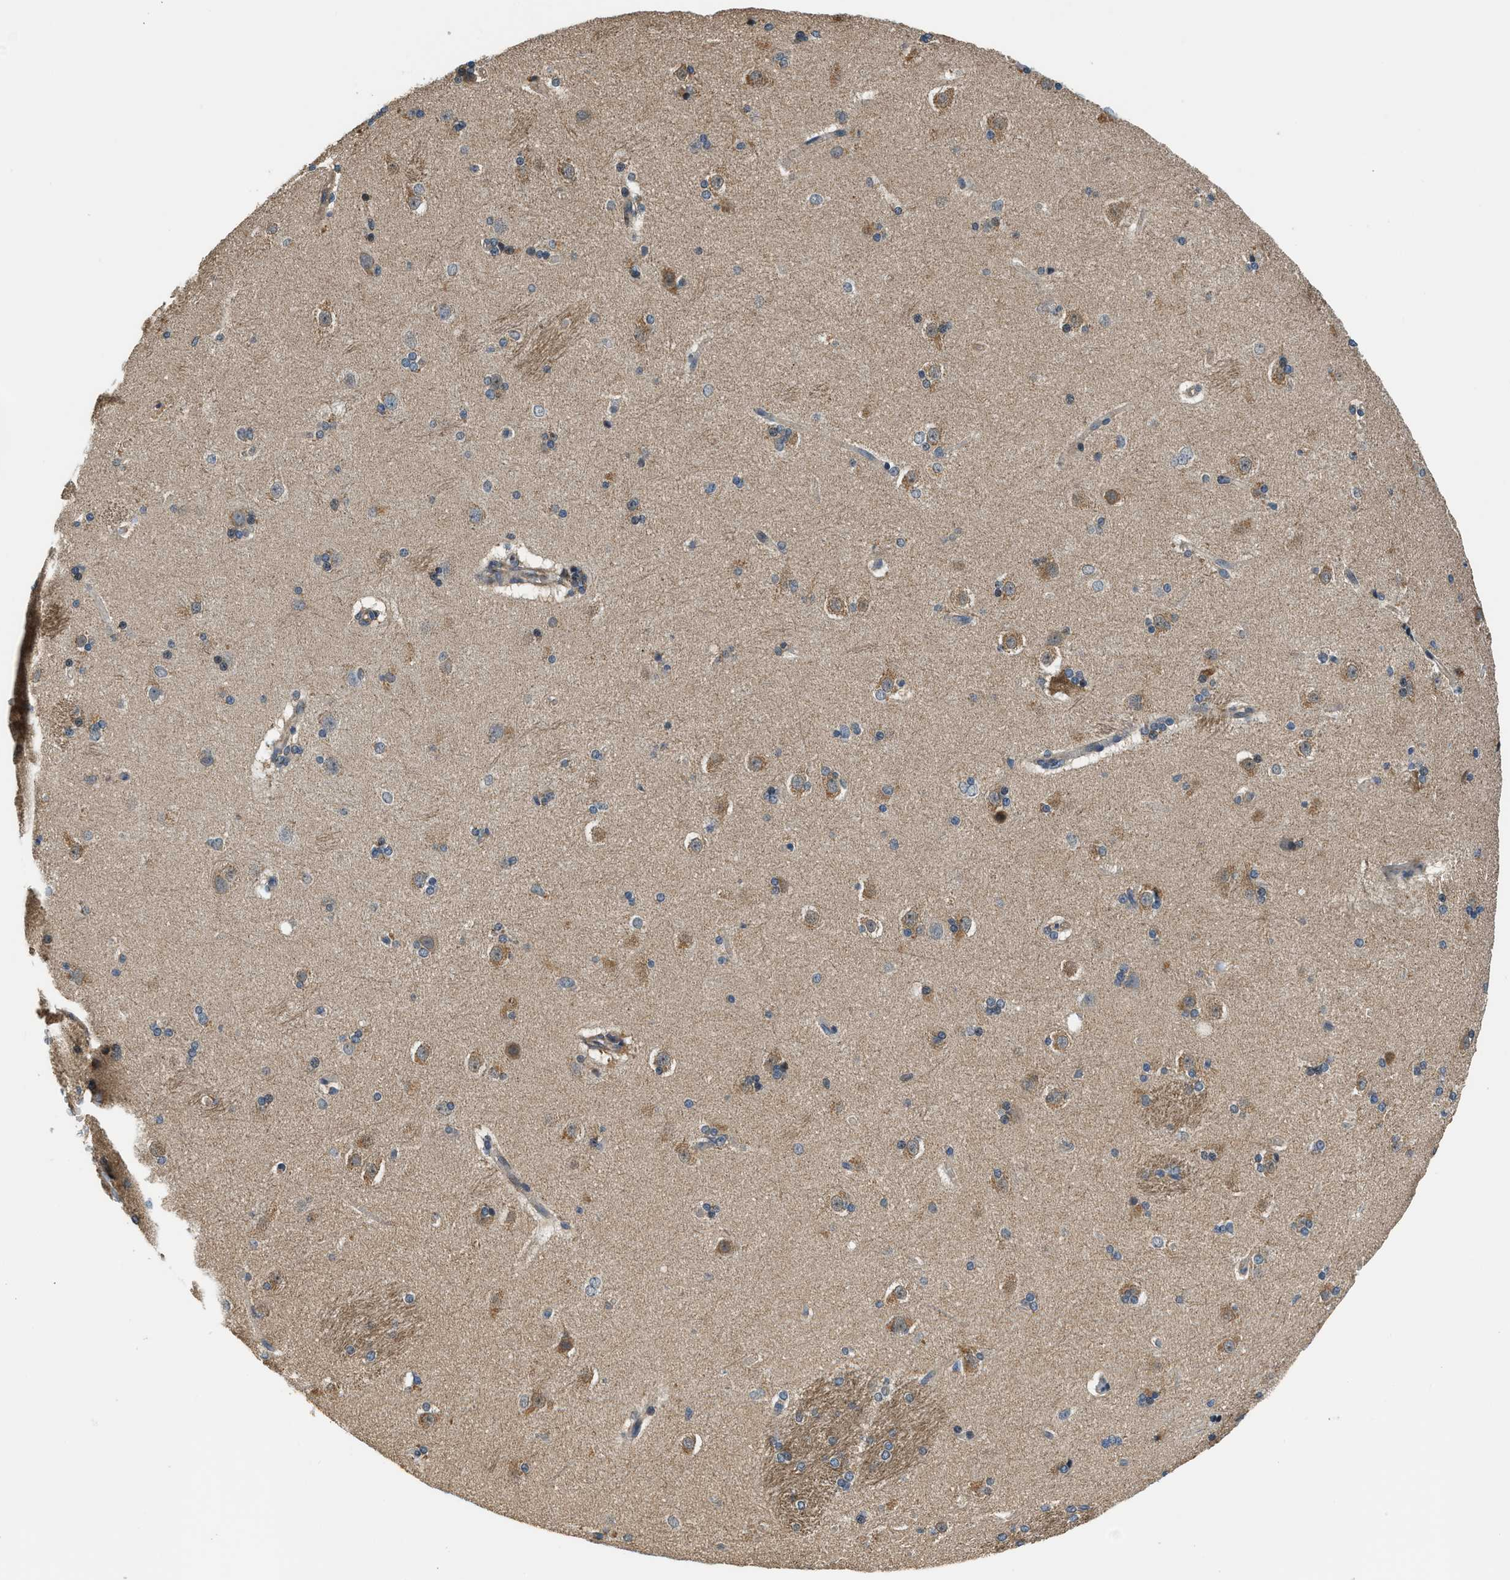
{"staining": {"intensity": "moderate", "quantity": "<25%", "location": "cytoplasmic/membranous"}, "tissue": "caudate", "cell_type": "Glial cells", "image_type": "normal", "snomed": [{"axis": "morphology", "description": "Normal tissue, NOS"}, {"axis": "topography", "description": "Lateral ventricle wall"}], "caption": "Moderate cytoplasmic/membranous expression is seen in about <25% of glial cells in normal caudate.", "gene": "IL3RA", "patient": {"sex": "female", "age": 19}}